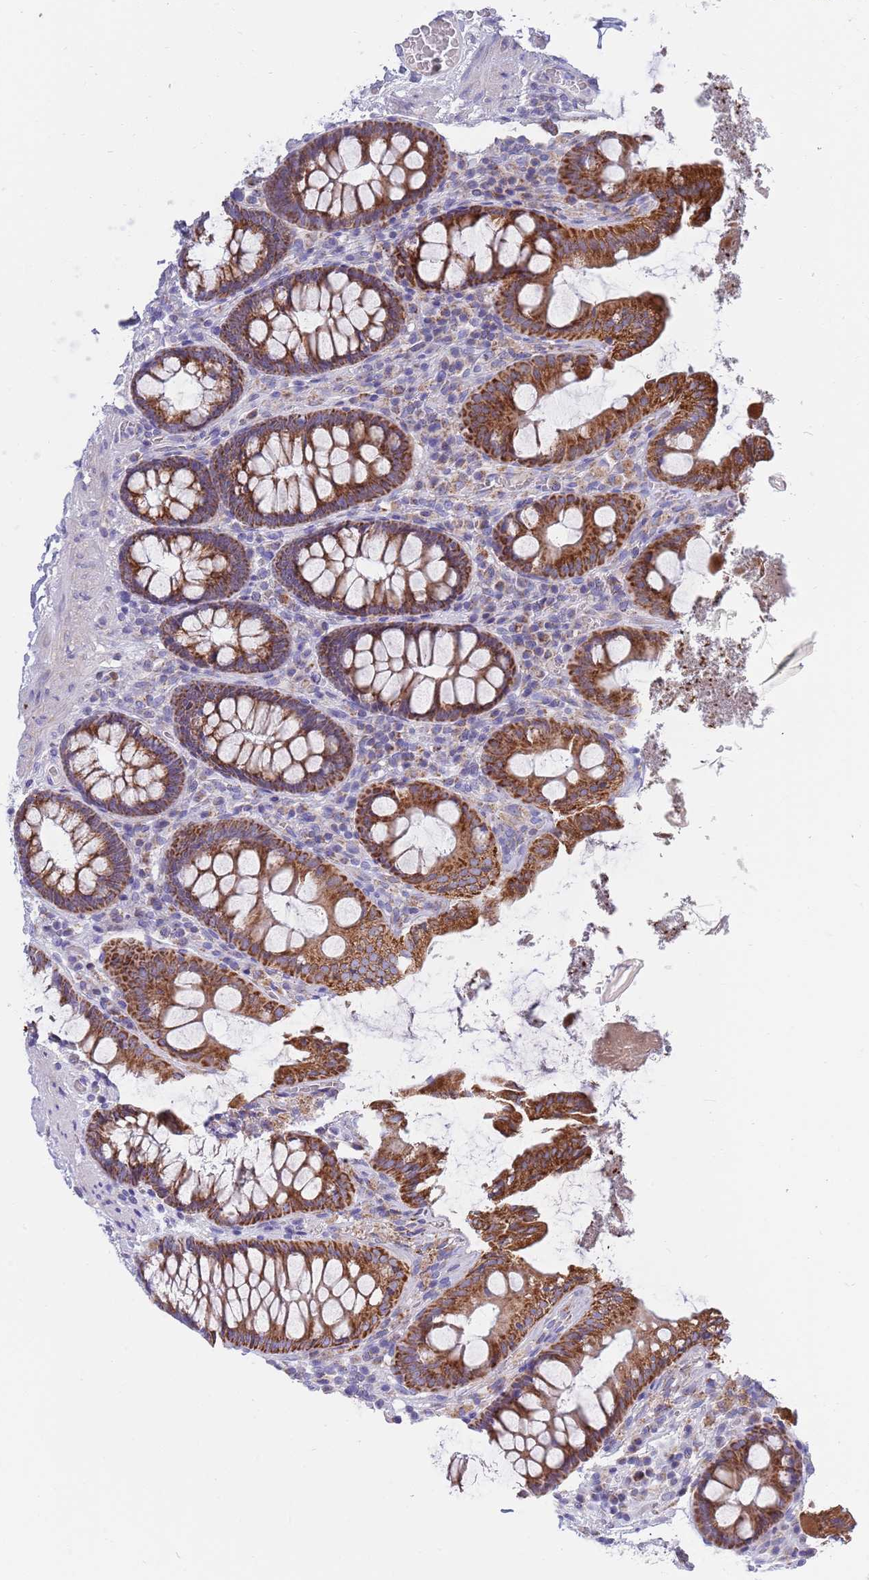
{"staining": {"intensity": "negative", "quantity": "none", "location": "none"}, "tissue": "colon", "cell_type": "Endothelial cells", "image_type": "normal", "snomed": [{"axis": "morphology", "description": "Normal tissue, NOS"}, {"axis": "topography", "description": "Colon"}], "caption": "High magnification brightfield microscopy of unremarkable colon stained with DAB (3,3'-diaminobenzidine) (brown) and counterstained with hematoxylin (blue): endothelial cells show no significant positivity. (DAB IHC, high magnification).", "gene": "EMC8", "patient": {"sex": "male", "age": 84}}